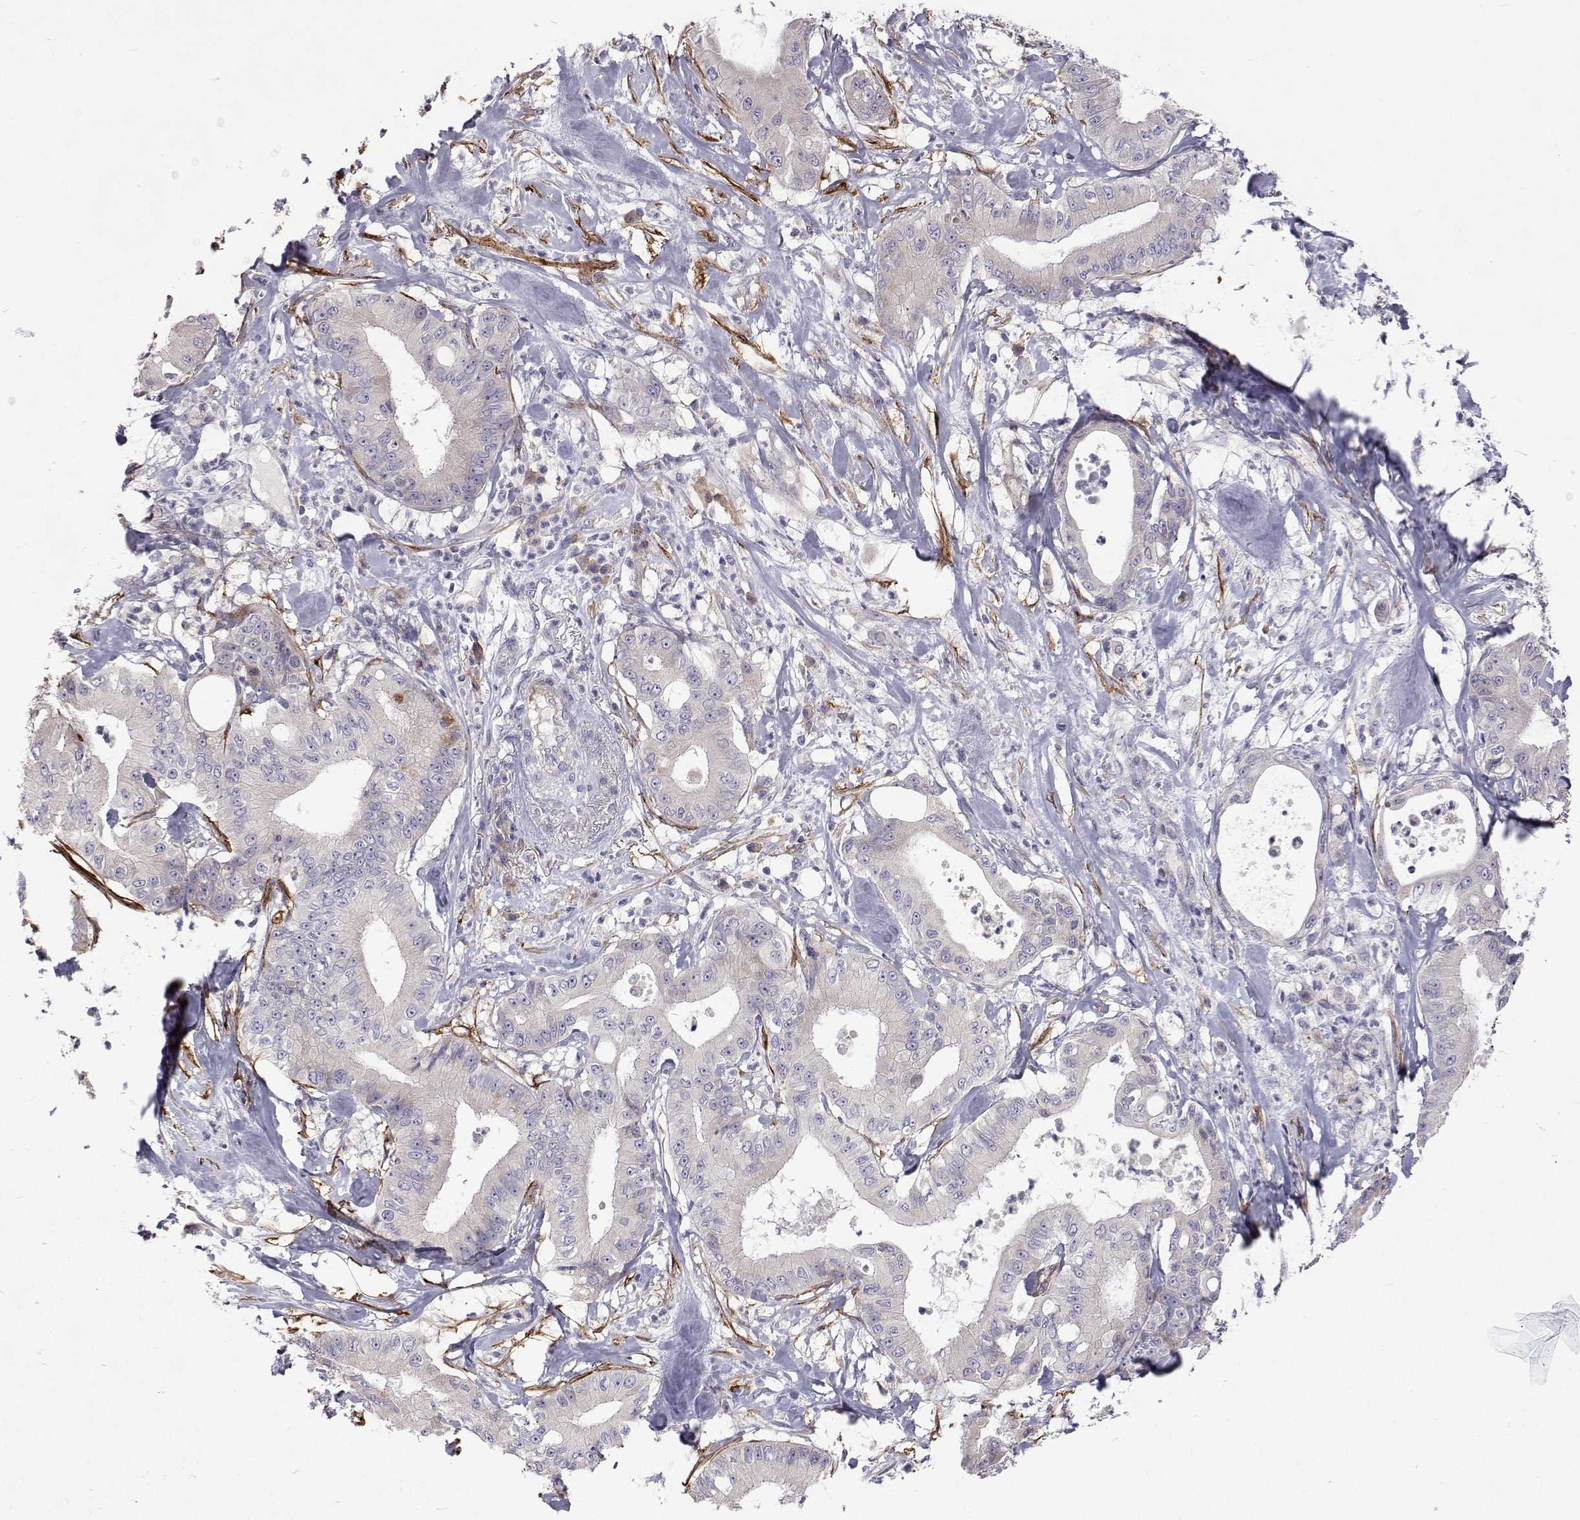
{"staining": {"intensity": "negative", "quantity": "none", "location": "none"}, "tissue": "pancreatic cancer", "cell_type": "Tumor cells", "image_type": "cancer", "snomed": [{"axis": "morphology", "description": "Adenocarcinoma, NOS"}, {"axis": "topography", "description": "Pancreas"}], "caption": "Human pancreatic cancer stained for a protein using immunohistochemistry shows no expression in tumor cells.", "gene": "NPR3", "patient": {"sex": "male", "age": 71}}